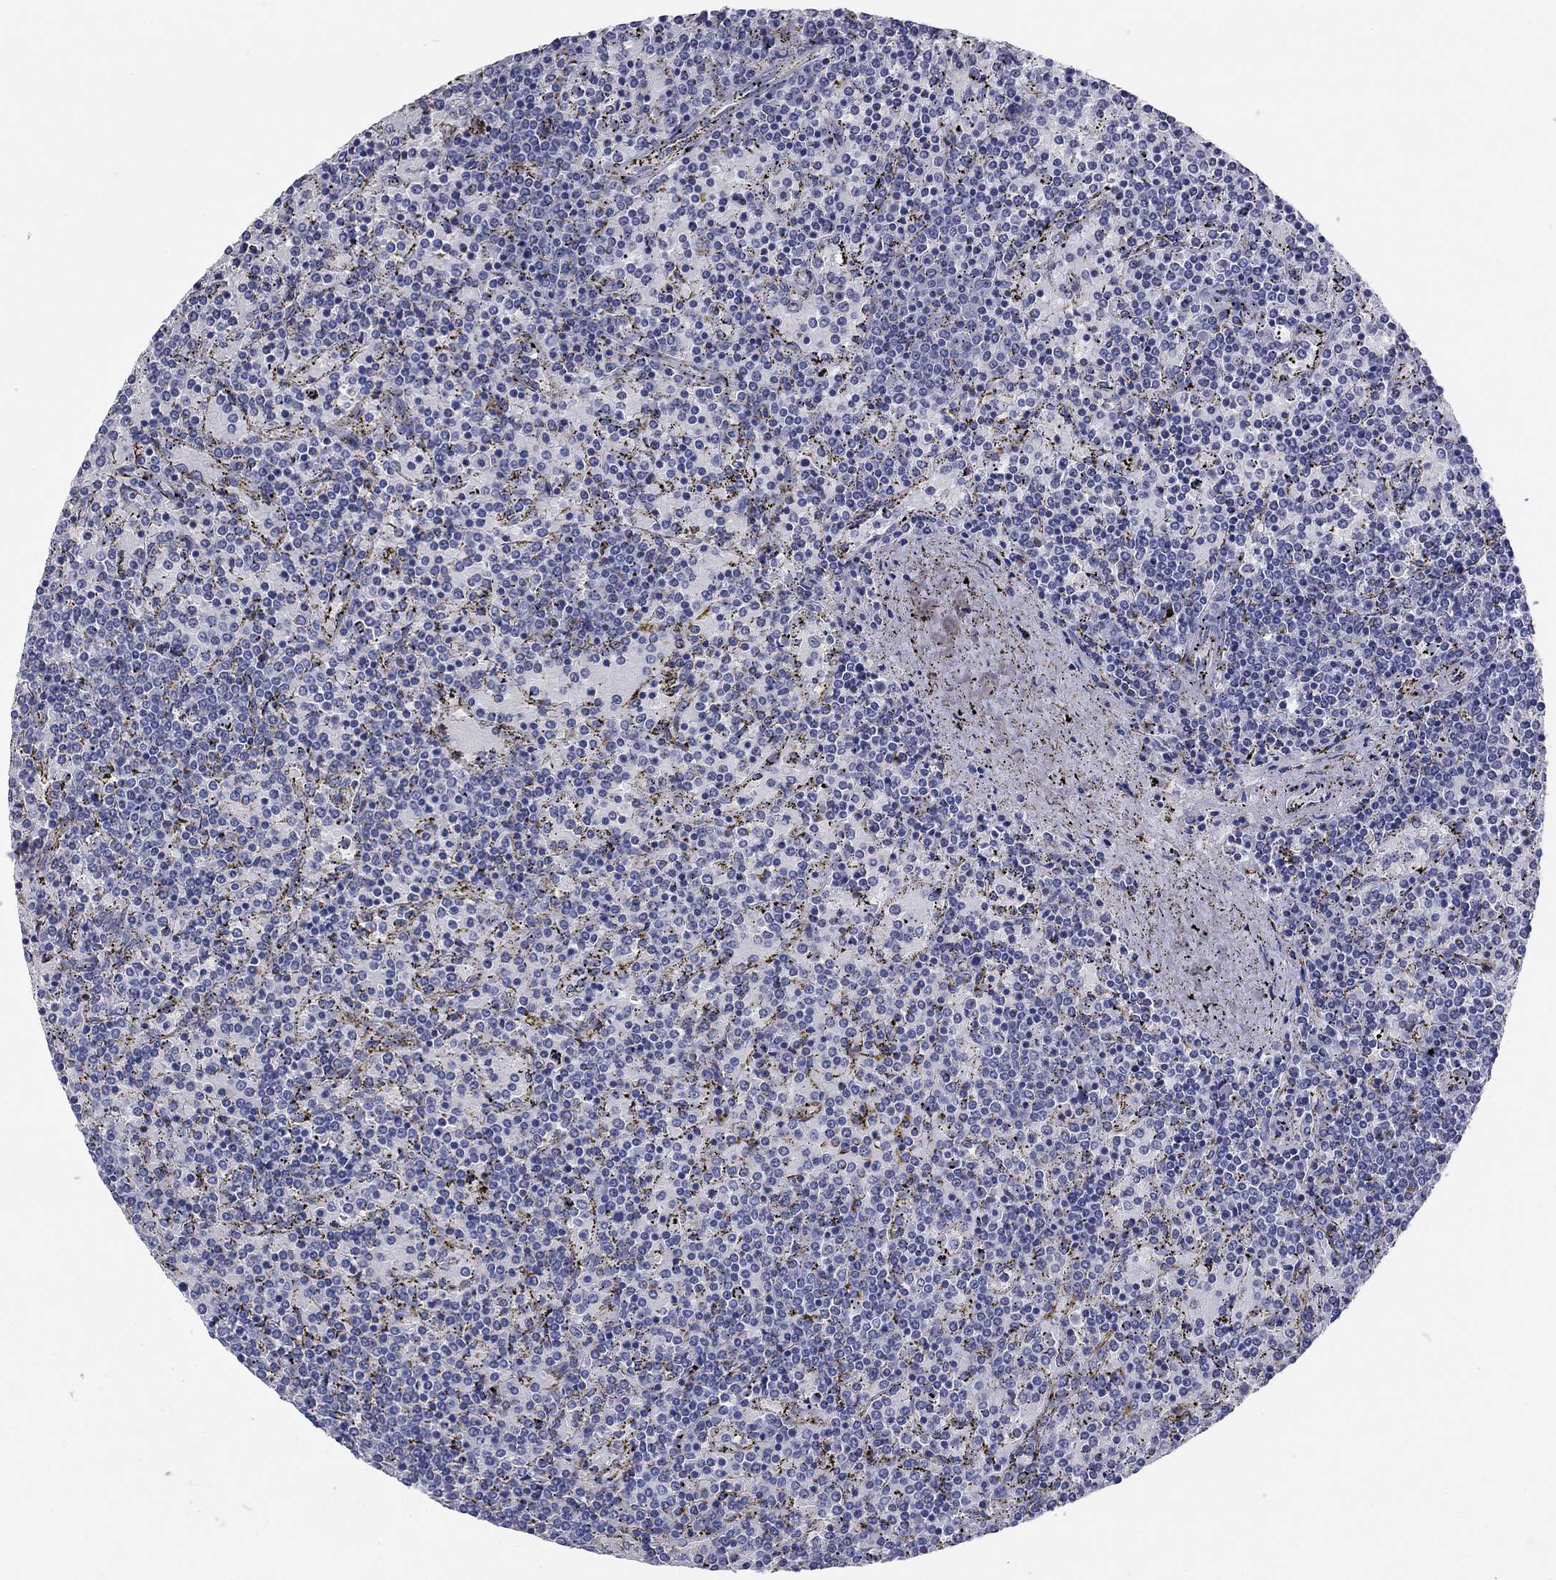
{"staining": {"intensity": "negative", "quantity": "none", "location": "none"}, "tissue": "lymphoma", "cell_type": "Tumor cells", "image_type": "cancer", "snomed": [{"axis": "morphology", "description": "Malignant lymphoma, non-Hodgkin's type, Low grade"}, {"axis": "topography", "description": "Spleen"}], "caption": "Immunohistochemistry (IHC) of lymphoma exhibits no staining in tumor cells.", "gene": "PRKCG", "patient": {"sex": "female", "age": 77}}